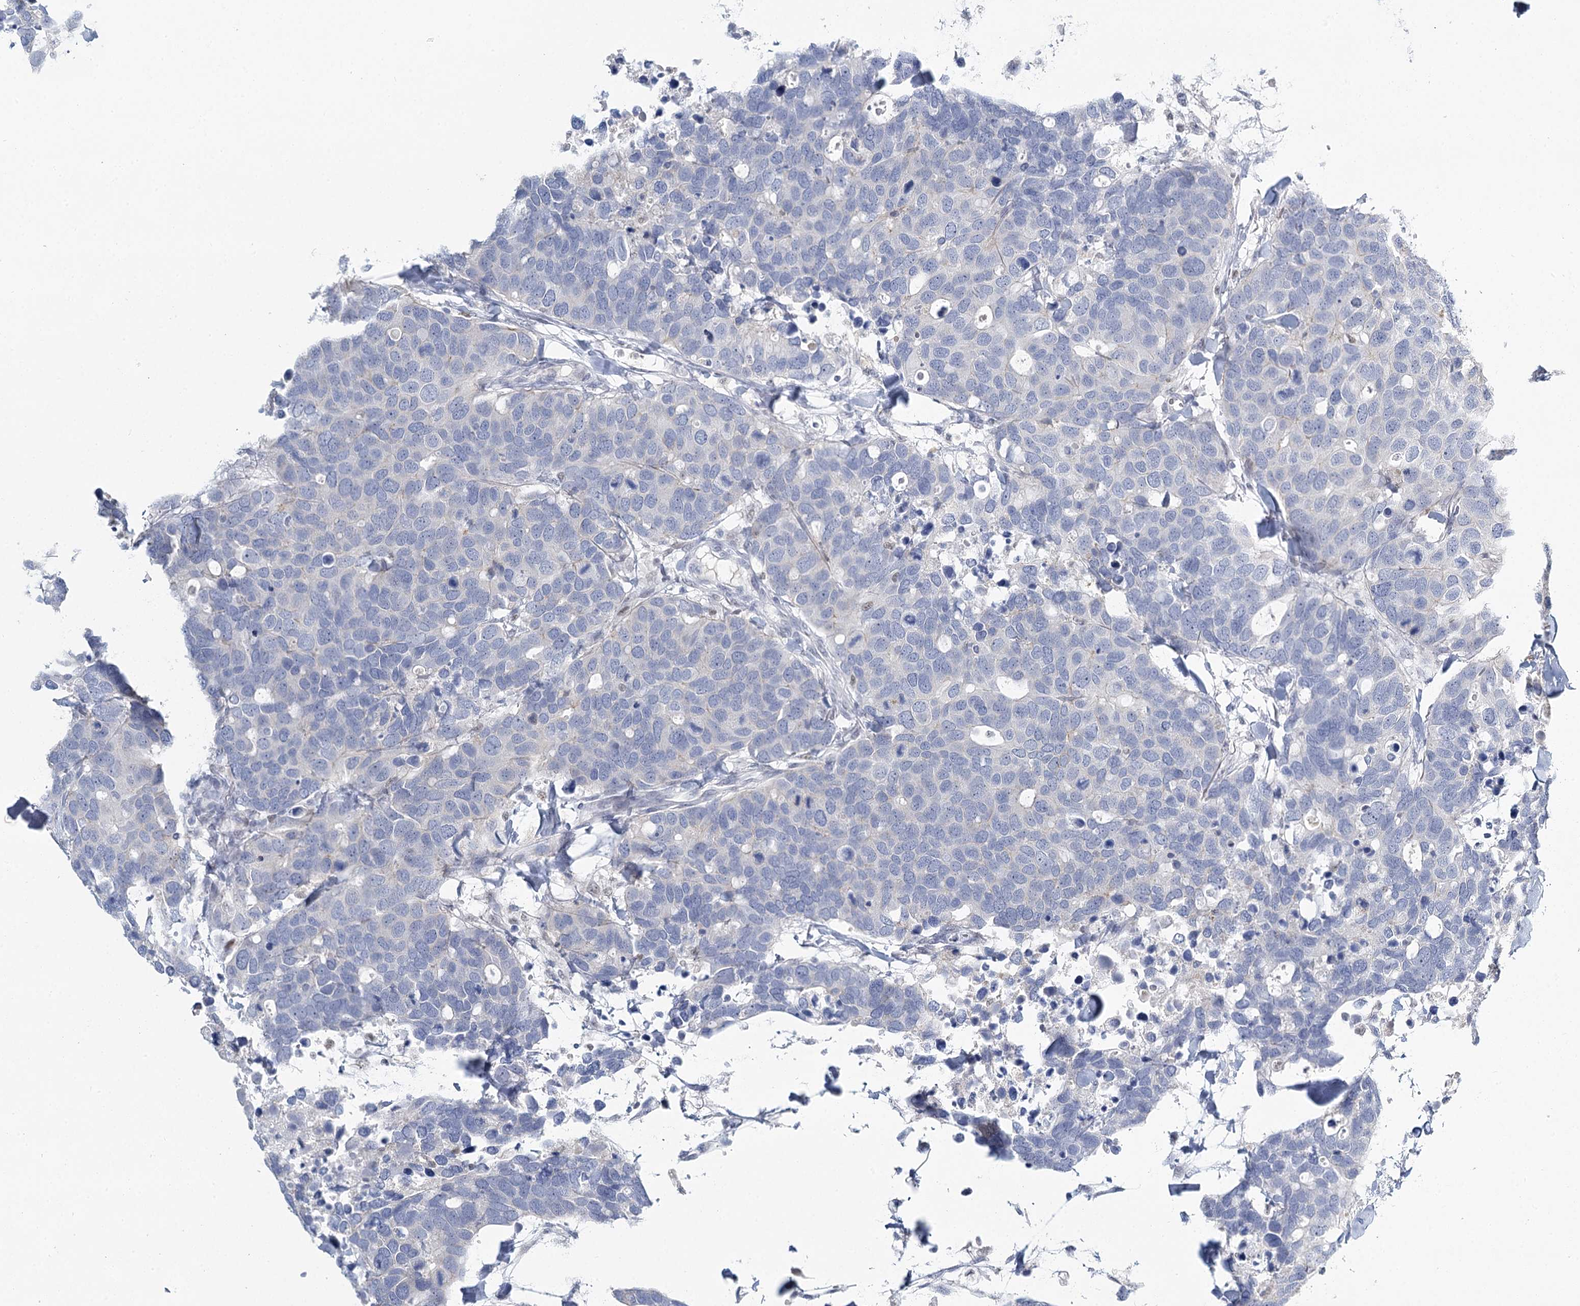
{"staining": {"intensity": "negative", "quantity": "none", "location": "none"}, "tissue": "breast cancer", "cell_type": "Tumor cells", "image_type": "cancer", "snomed": [{"axis": "morphology", "description": "Duct carcinoma"}, {"axis": "topography", "description": "Breast"}], "caption": "This photomicrograph is of breast cancer stained with IHC to label a protein in brown with the nuclei are counter-stained blue. There is no expression in tumor cells. (Stains: DAB (3,3'-diaminobenzidine) IHC with hematoxylin counter stain, Microscopy: brightfield microscopy at high magnification).", "gene": "IGSF3", "patient": {"sex": "female", "age": 83}}